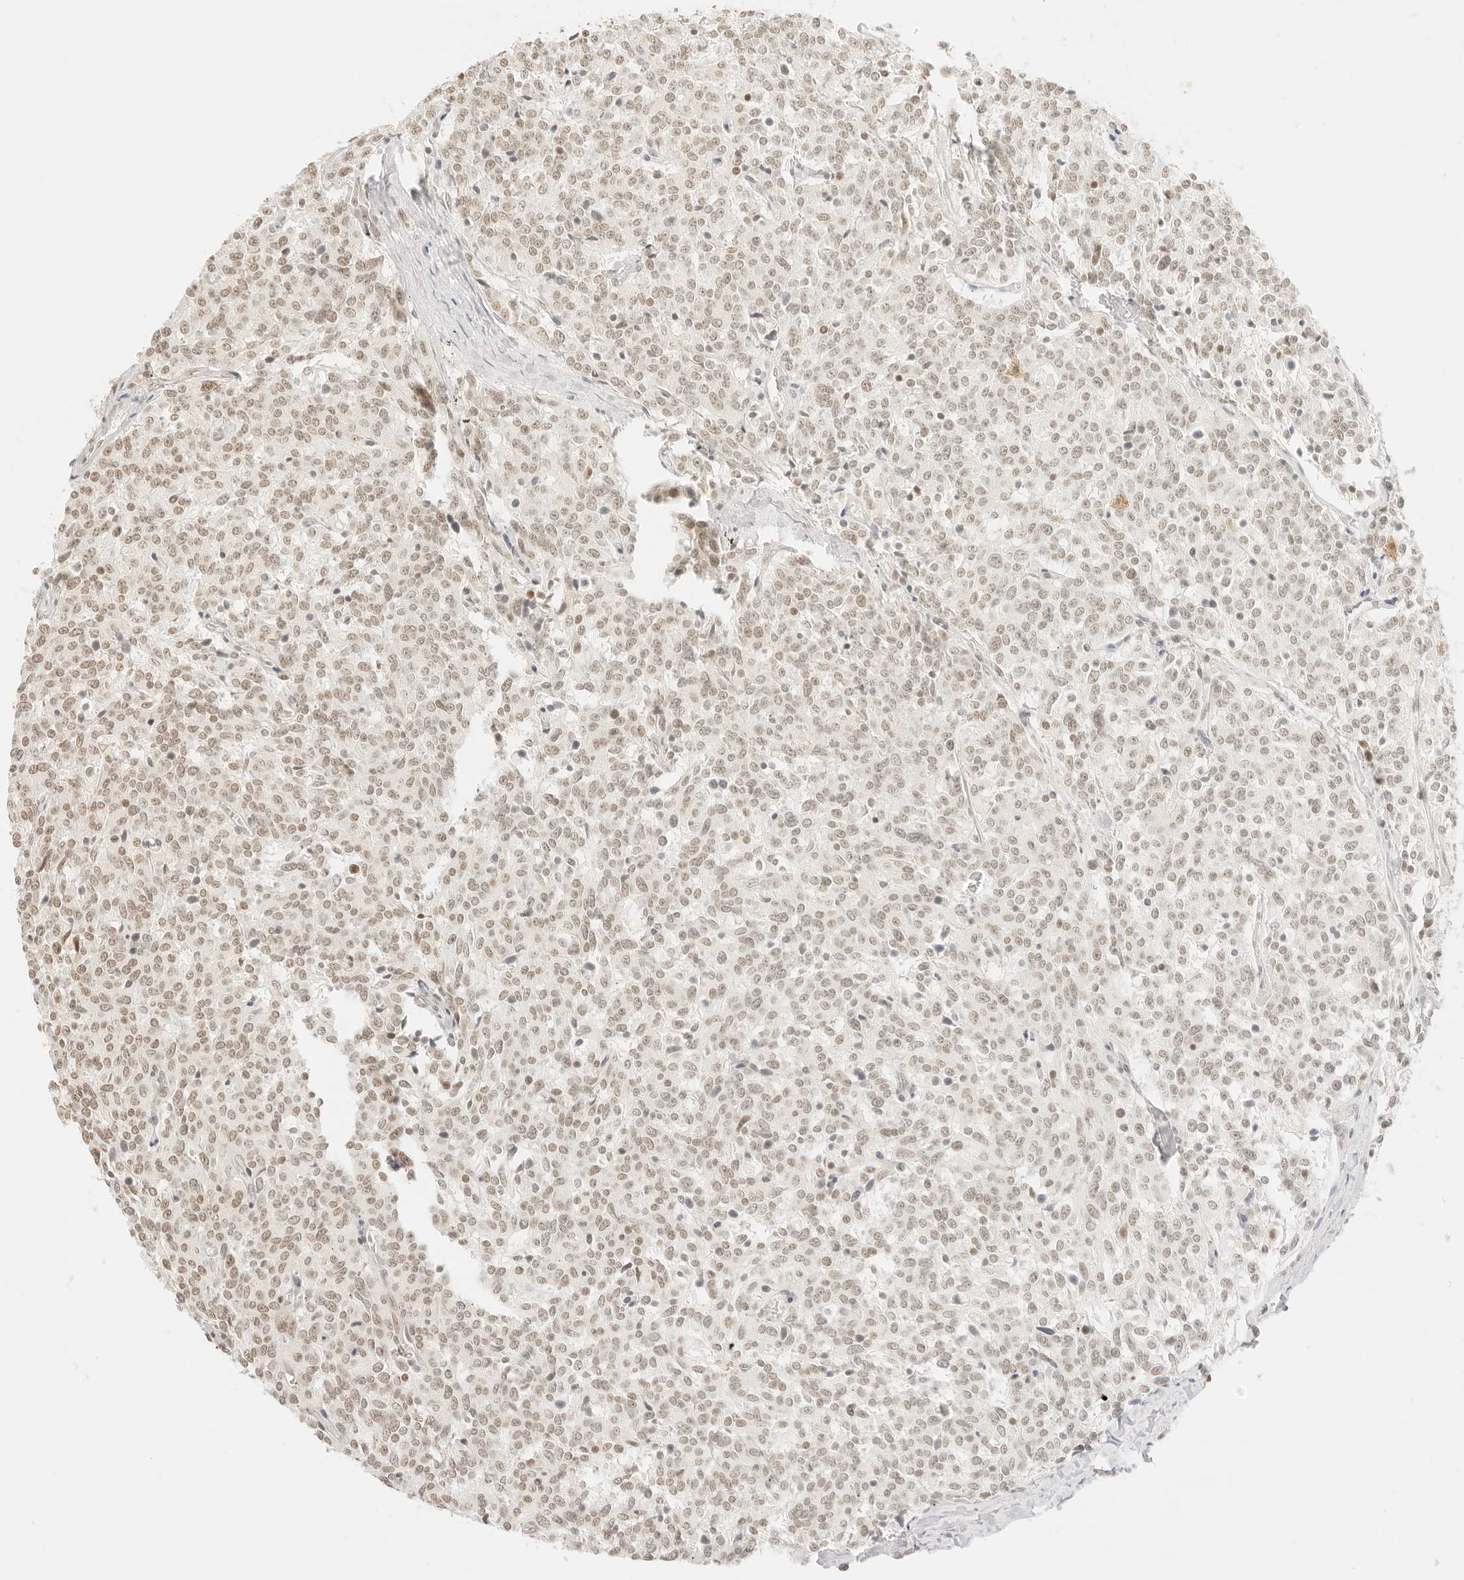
{"staining": {"intensity": "weak", "quantity": ">75%", "location": "nuclear"}, "tissue": "carcinoid", "cell_type": "Tumor cells", "image_type": "cancer", "snomed": [{"axis": "morphology", "description": "Carcinoid, malignant, NOS"}, {"axis": "topography", "description": "Lung"}], "caption": "Protein staining of malignant carcinoid tissue reveals weak nuclear positivity in approximately >75% of tumor cells.", "gene": "GNAS", "patient": {"sex": "female", "age": 46}}